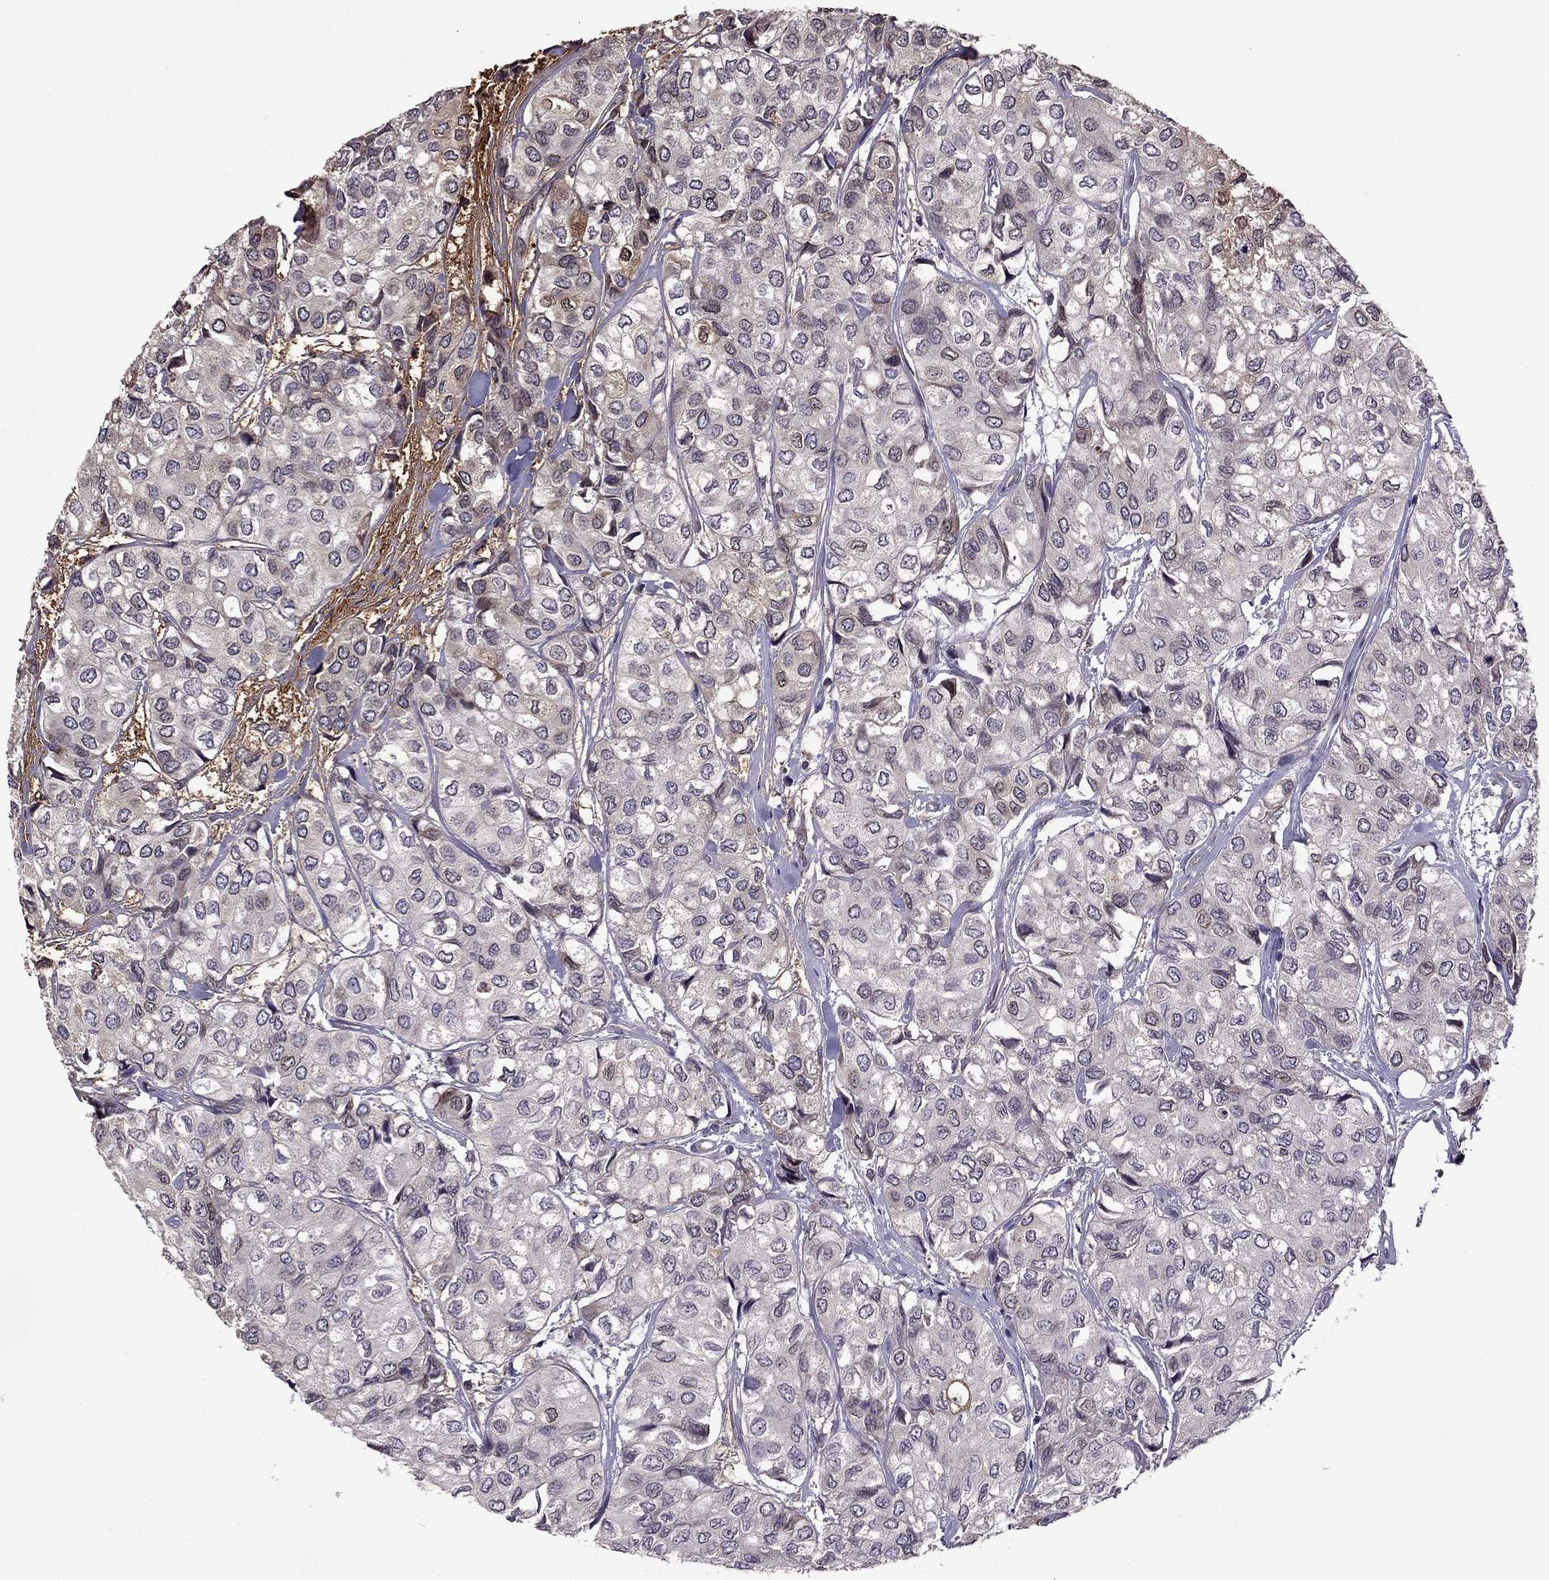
{"staining": {"intensity": "weak", "quantity": "<25%", "location": "cytoplasmic/membranous"}, "tissue": "urothelial cancer", "cell_type": "Tumor cells", "image_type": "cancer", "snomed": [{"axis": "morphology", "description": "Urothelial carcinoma, High grade"}, {"axis": "topography", "description": "Urinary bladder"}], "caption": "A histopathology image of human urothelial cancer is negative for staining in tumor cells.", "gene": "IKBIP", "patient": {"sex": "male", "age": 73}}